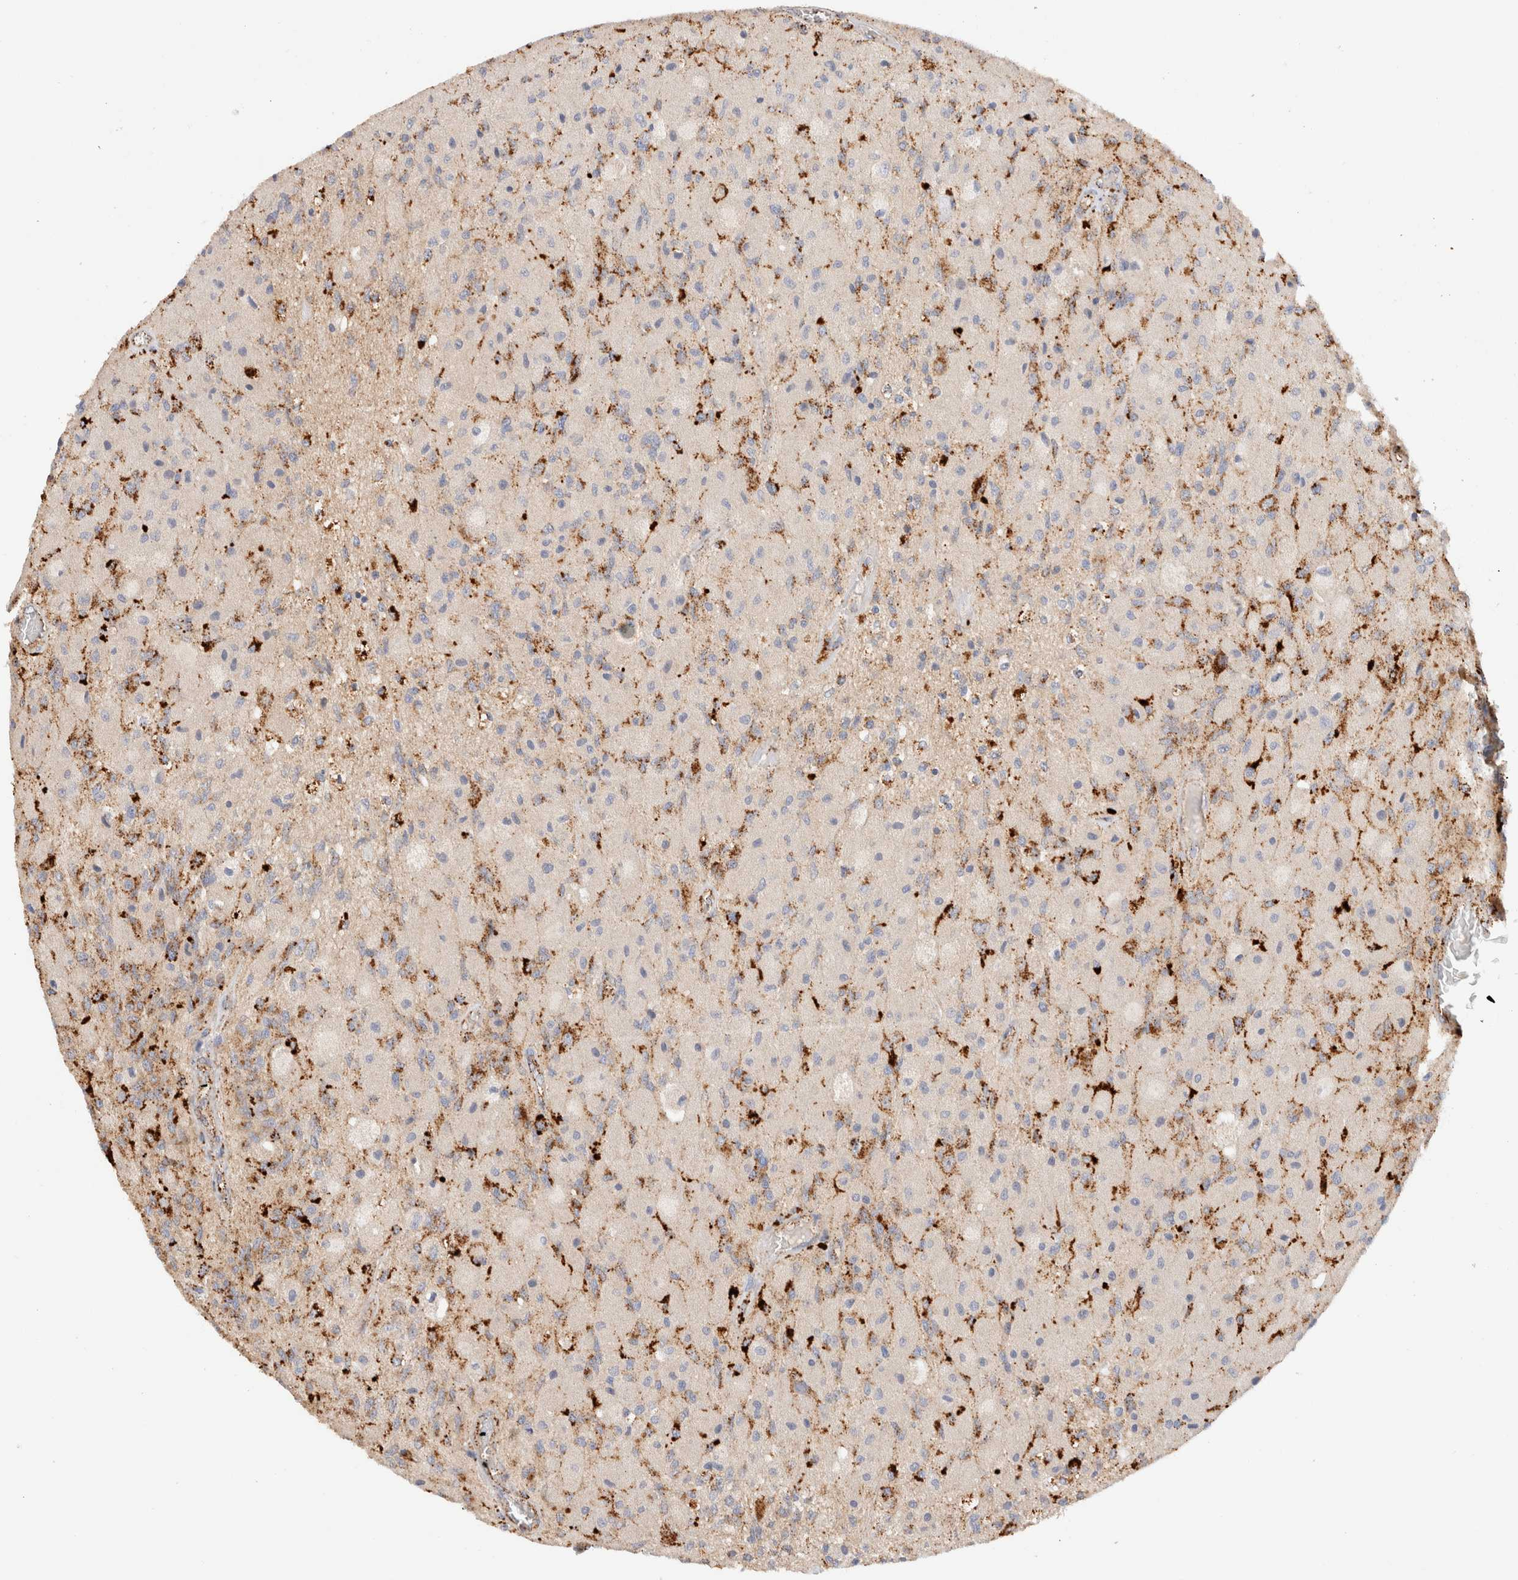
{"staining": {"intensity": "moderate", "quantity": "<25%", "location": "cytoplasmic/membranous"}, "tissue": "glioma", "cell_type": "Tumor cells", "image_type": "cancer", "snomed": [{"axis": "morphology", "description": "Normal tissue, NOS"}, {"axis": "morphology", "description": "Glioma, malignant, High grade"}, {"axis": "topography", "description": "Cerebral cortex"}], "caption": "Brown immunohistochemical staining in human high-grade glioma (malignant) exhibits moderate cytoplasmic/membranous expression in about <25% of tumor cells.", "gene": "RABEPK", "patient": {"sex": "male", "age": 77}}